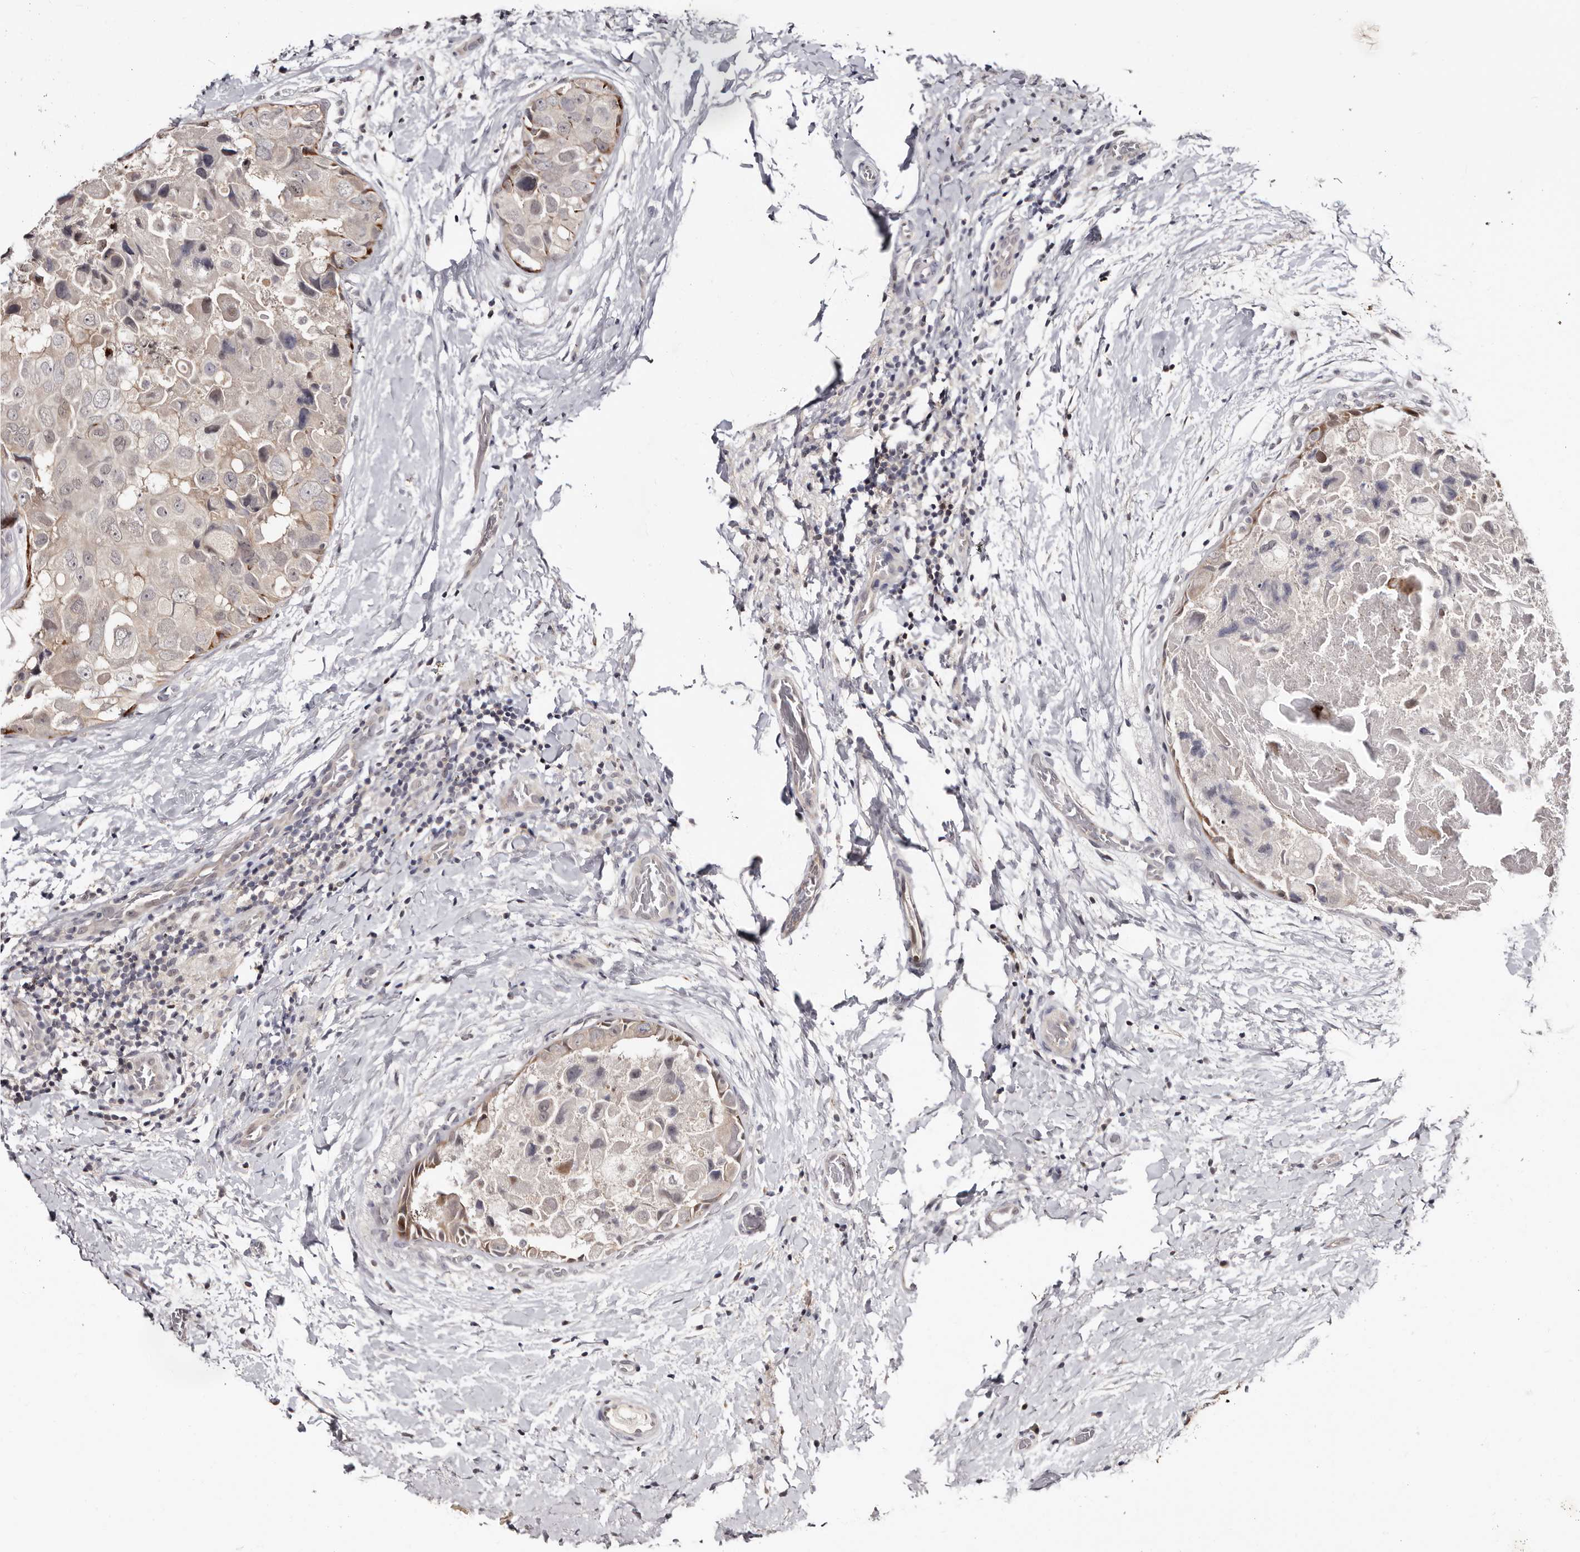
{"staining": {"intensity": "negative", "quantity": "none", "location": "none"}, "tissue": "breast cancer", "cell_type": "Tumor cells", "image_type": "cancer", "snomed": [{"axis": "morphology", "description": "Duct carcinoma"}, {"axis": "topography", "description": "Breast"}], "caption": "DAB (3,3'-diaminobenzidine) immunohistochemical staining of human breast cancer reveals no significant positivity in tumor cells.", "gene": "PHF20L1", "patient": {"sex": "female", "age": 62}}